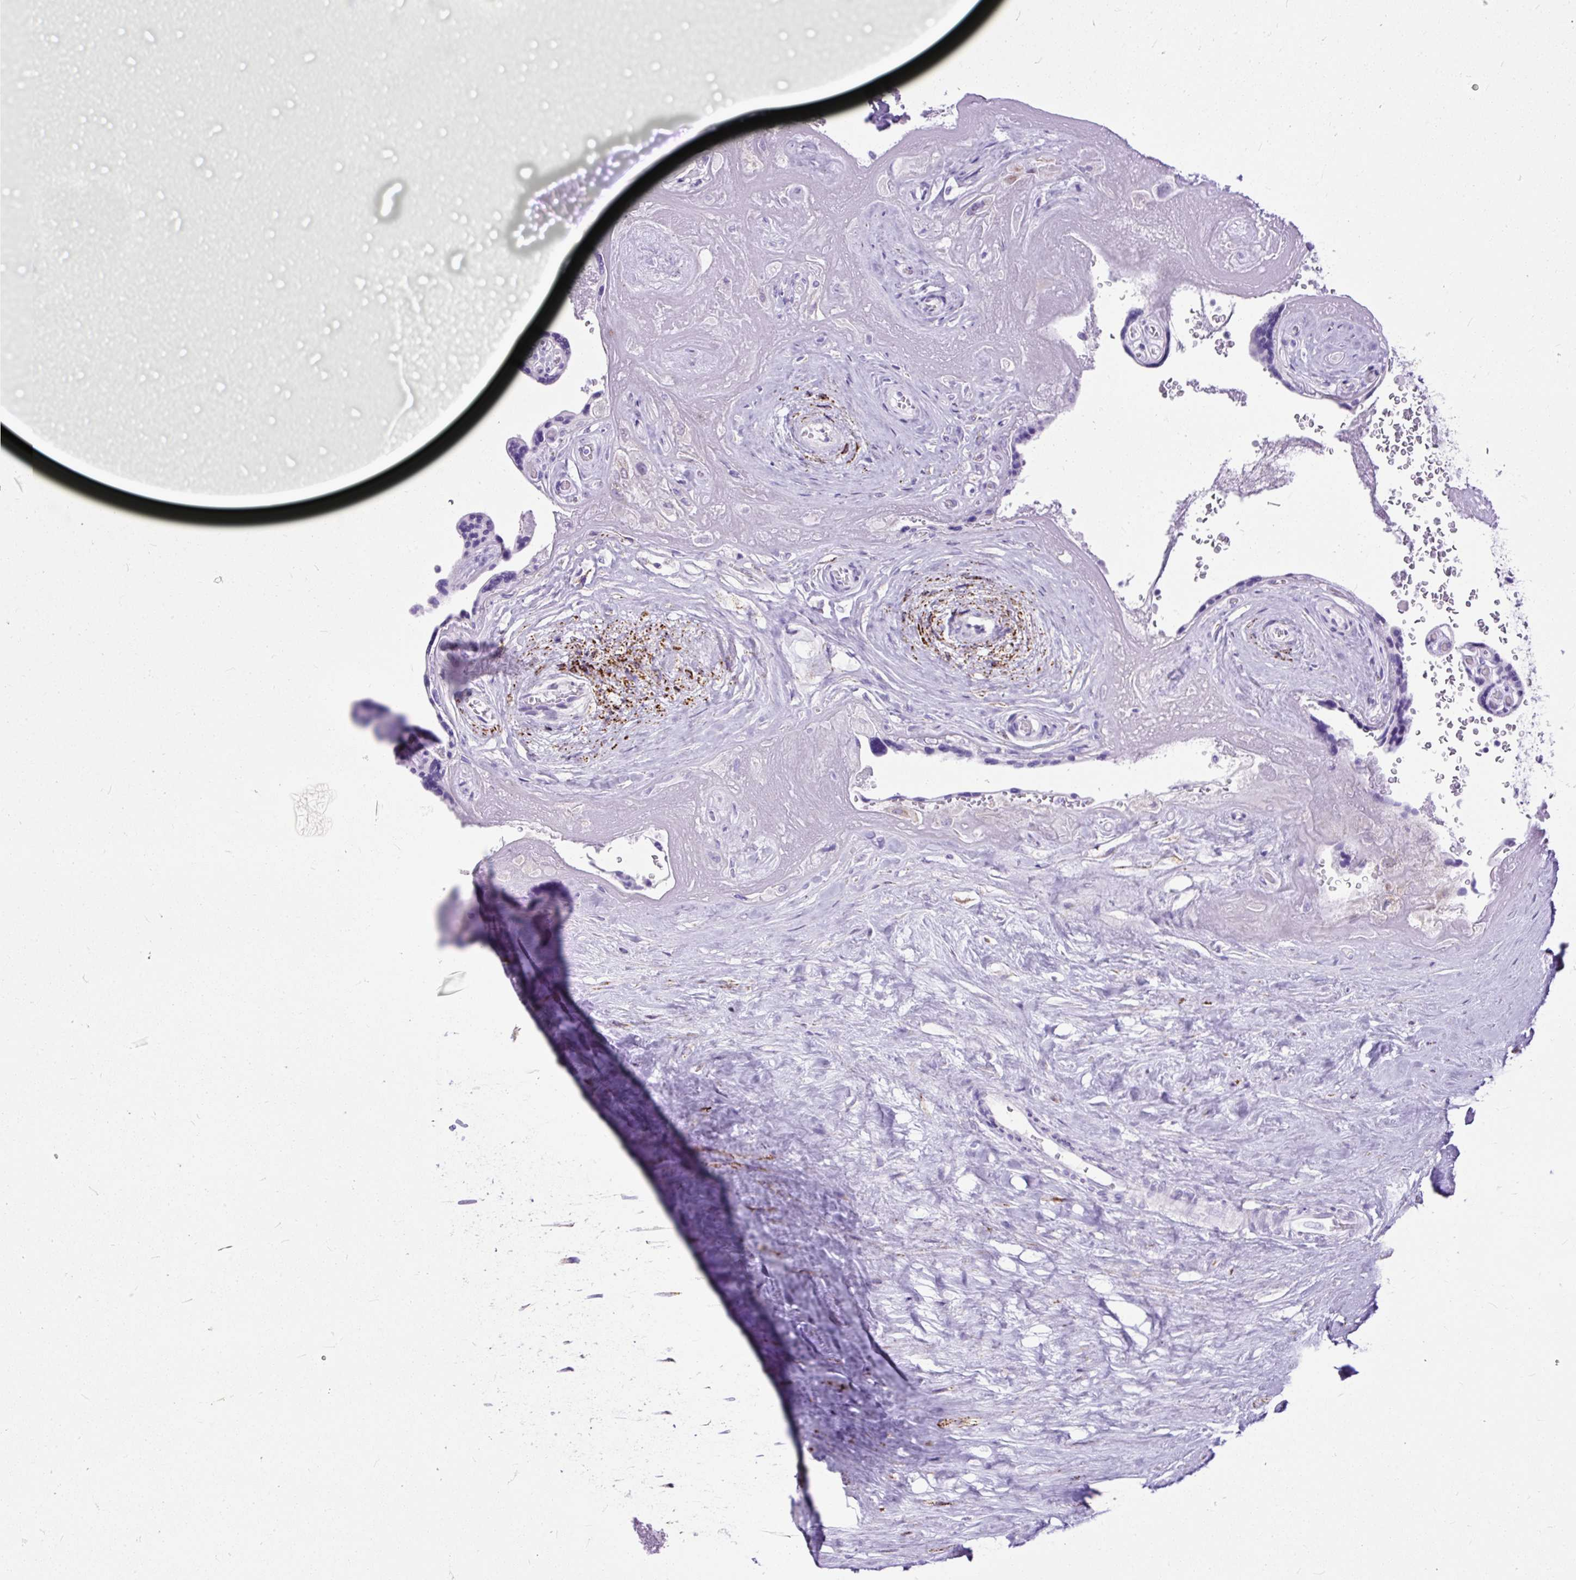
{"staining": {"intensity": "negative", "quantity": "none", "location": "none"}, "tissue": "placenta", "cell_type": "Trophoblastic cells", "image_type": "normal", "snomed": [{"axis": "morphology", "description": "Normal tissue, NOS"}, {"axis": "topography", "description": "Placenta"}], "caption": "There is no significant positivity in trophoblastic cells of placenta. Nuclei are stained in blue.", "gene": "ZNF256", "patient": {"sex": "female", "age": 32}}